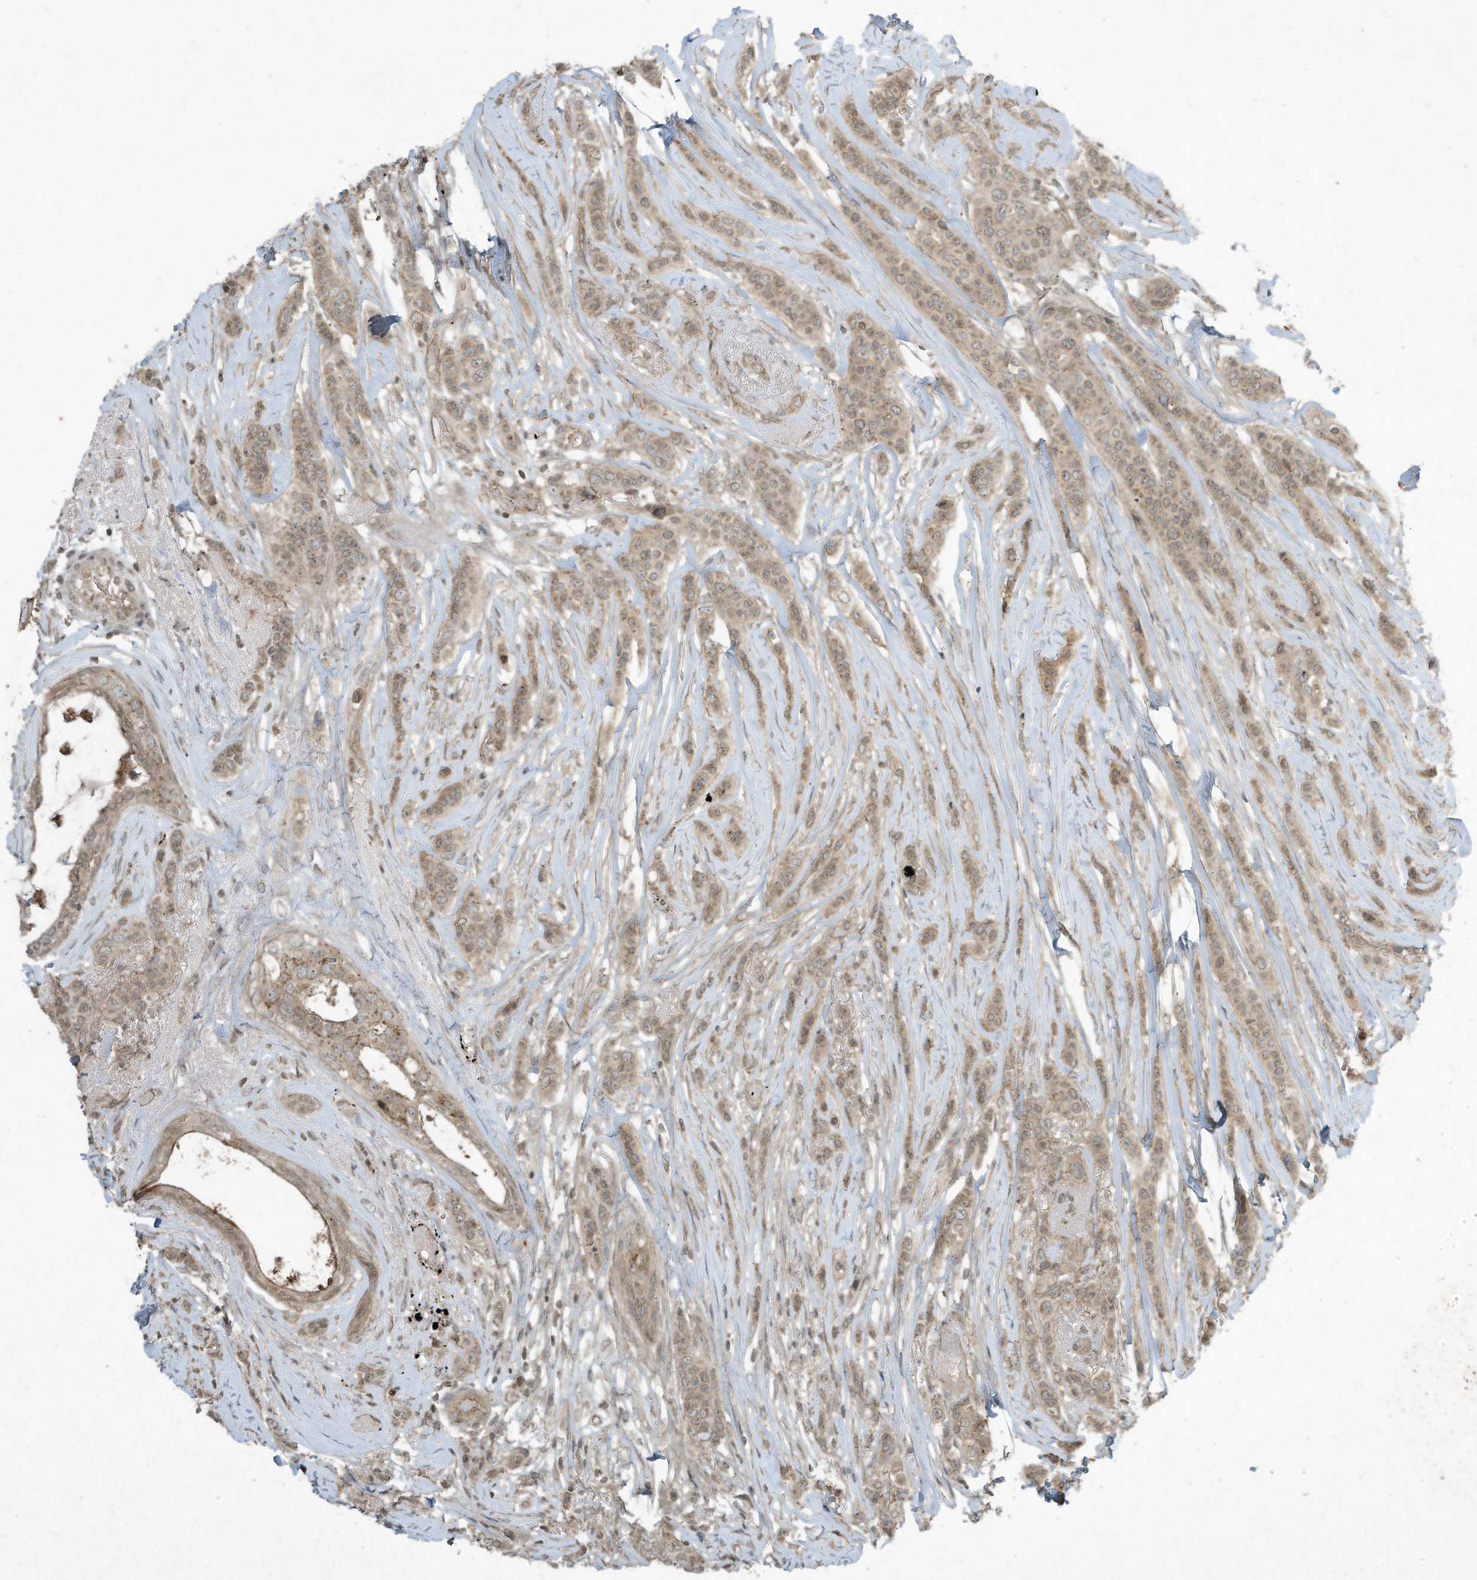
{"staining": {"intensity": "weak", "quantity": ">75%", "location": "cytoplasmic/membranous"}, "tissue": "breast cancer", "cell_type": "Tumor cells", "image_type": "cancer", "snomed": [{"axis": "morphology", "description": "Lobular carcinoma"}, {"axis": "topography", "description": "Breast"}], "caption": "Brown immunohistochemical staining in human breast cancer reveals weak cytoplasmic/membranous staining in approximately >75% of tumor cells.", "gene": "MATN2", "patient": {"sex": "female", "age": 51}}